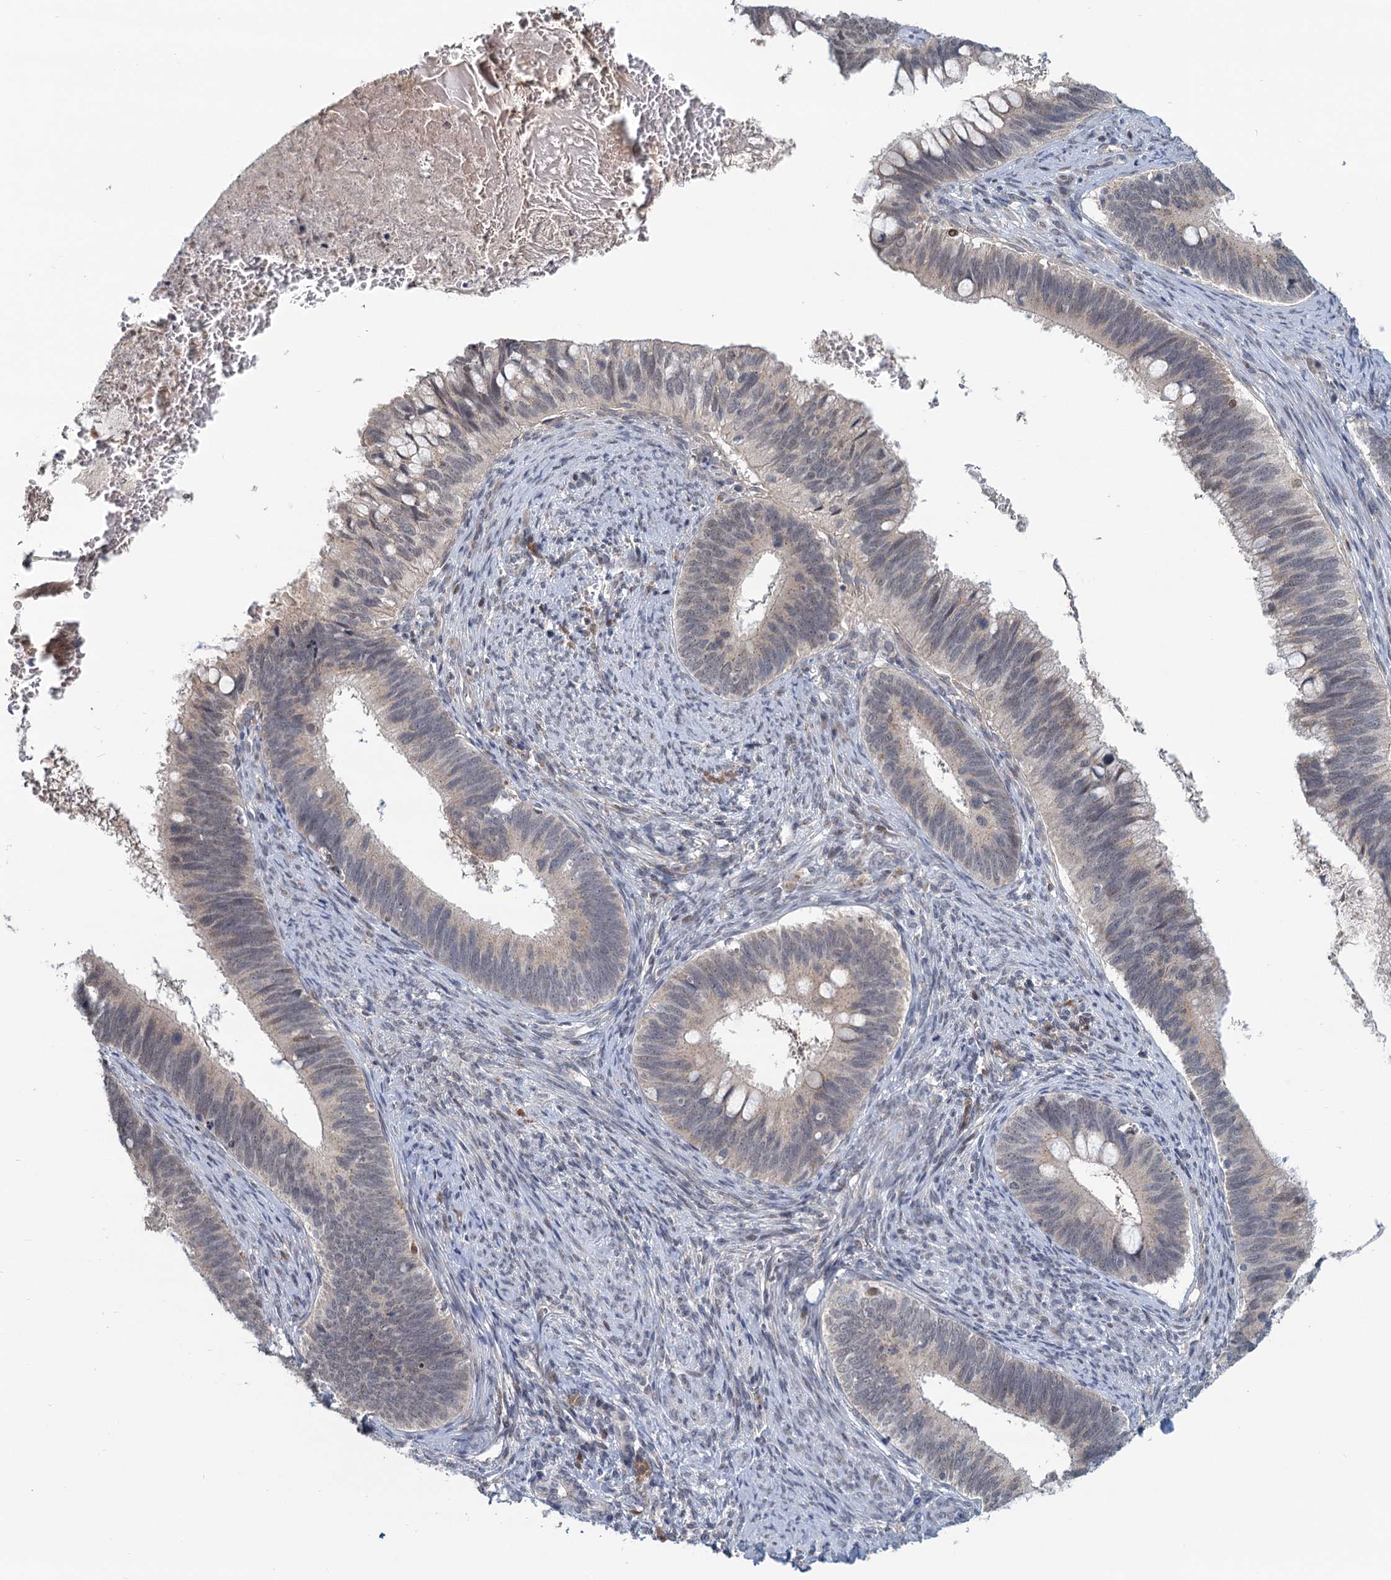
{"staining": {"intensity": "negative", "quantity": "none", "location": "none"}, "tissue": "cervical cancer", "cell_type": "Tumor cells", "image_type": "cancer", "snomed": [{"axis": "morphology", "description": "Adenocarcinoma, NOS"}, {"axis": "topography", "description": "Cervix"}], "caption": "Human cervical cancer stained for a protein using immunohistochemistry (IHC) displays no positivity in tumor cells.", "gene": "STAP1", "patient": {"sex": "female", "age": 42}}